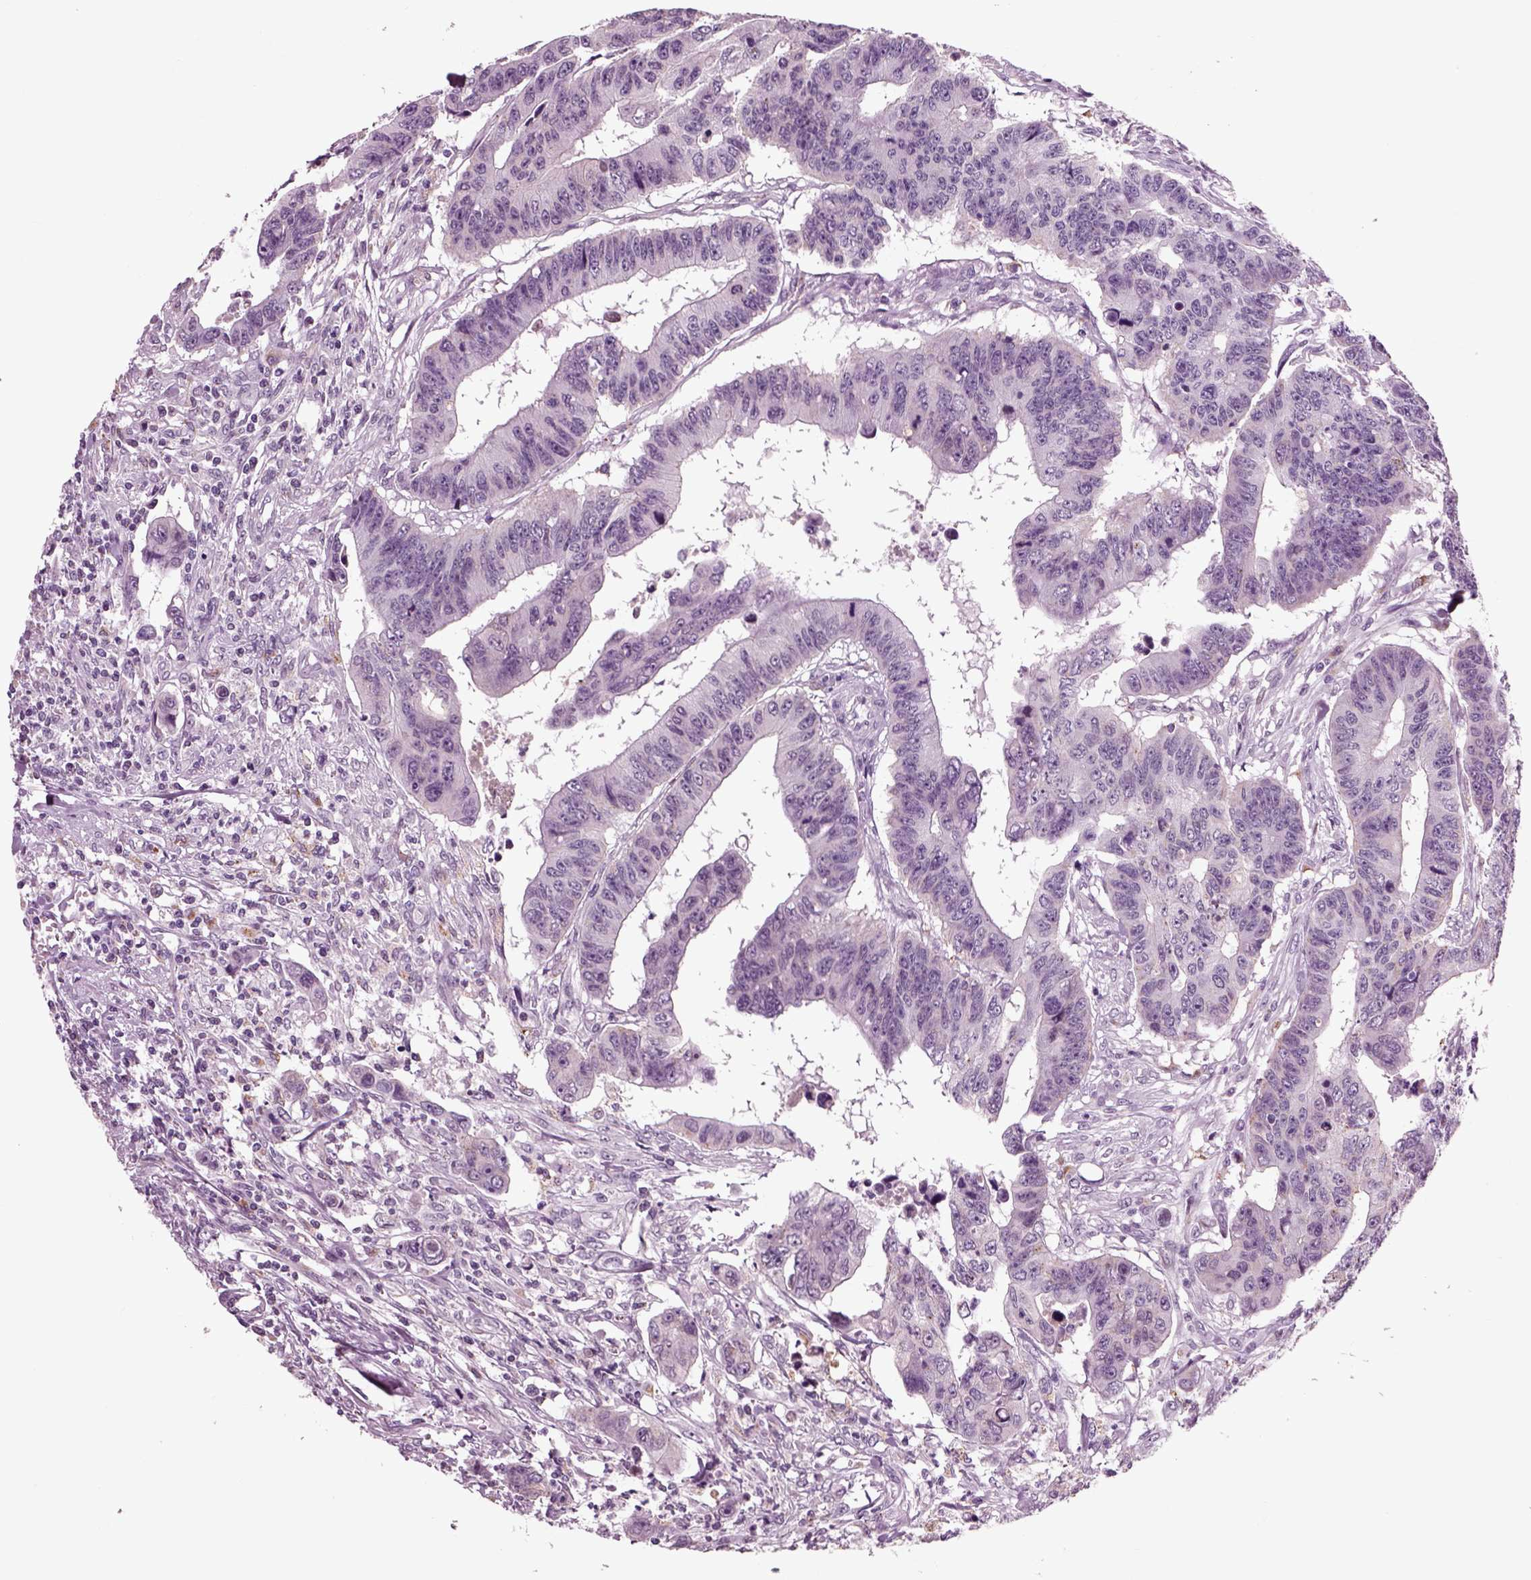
{"staining": {"intensity": "negative", "quantity": "none", "location": "none"}, "tissue": "colorectal cancer", "cell_type": "Tumor cells", "image_type": "cancer", "snomed": [{"axis": "morphology", "description": "Adenocarcinoma, NOS"}, {"axis": "topography", "description": "Rectum"}], "caption": "High power microscopy micrograph of an immunohistochemistry histopathology image of colorectal cancer, revealing no significant expression in tumor cells.", "gene": "CHGB", "patient": {"sex": "female", "age": 85}}